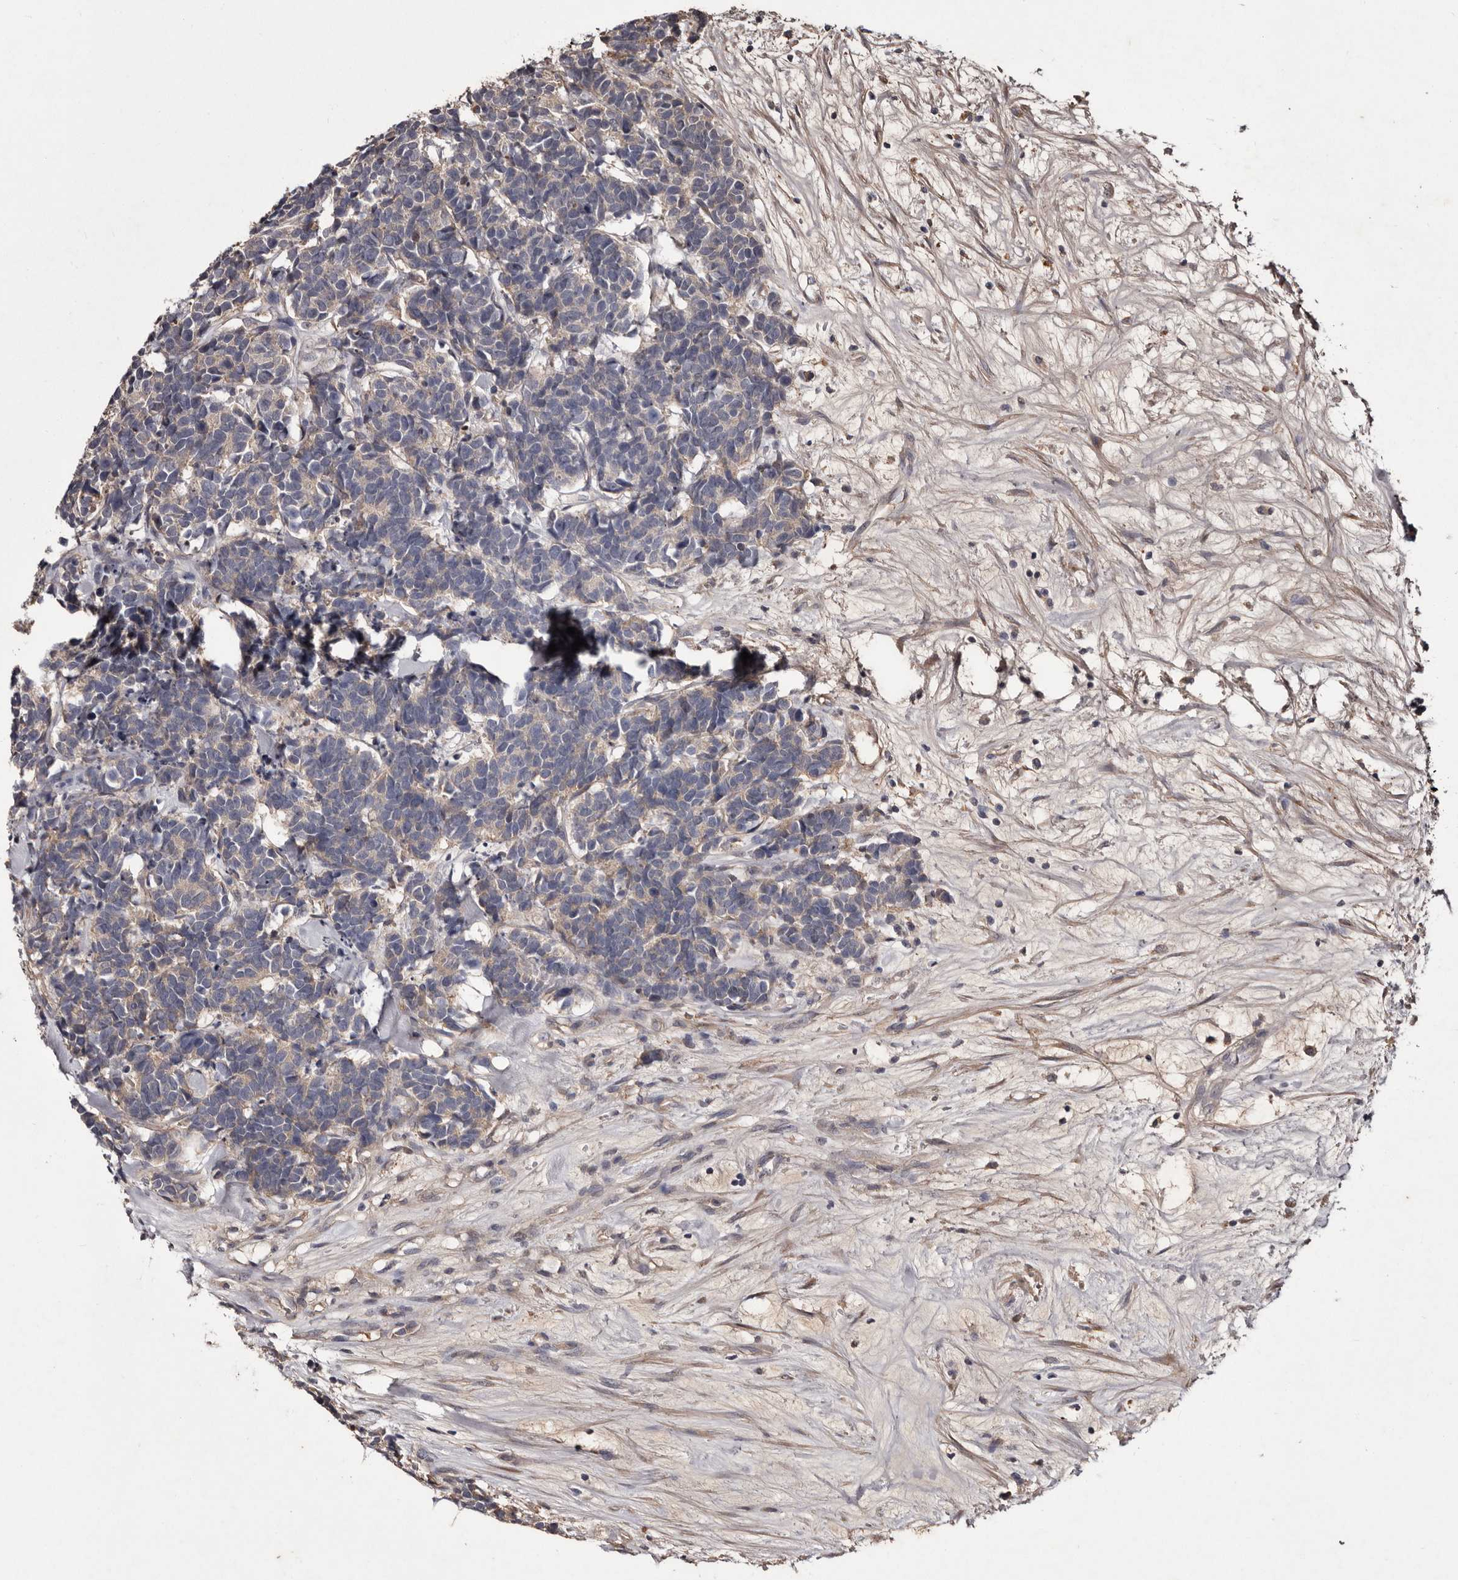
{"staining": {"intensity": "negative", "quantity": "none", "location": "none"}, "tissue": "carcinoid", "cell_type": "Tumor cells", "image_type": "cancer", "snomed": [{"axis": "morphology", "description": "Carcinoma, NOS"}, {"axis": "morphology", "description": "Carcinoid, malignant, NOS"}, {"axis": "topography", "description": "Urinary bladder"}], "caption": "A histopathology image of human carcinoid is negative for staining in tumor cells. (DAB immunohistochemistry (IHC) with hematoxylin counter stain).", "gene": "CYP1B1", "patient": {"sex": "male", "age": 57}}